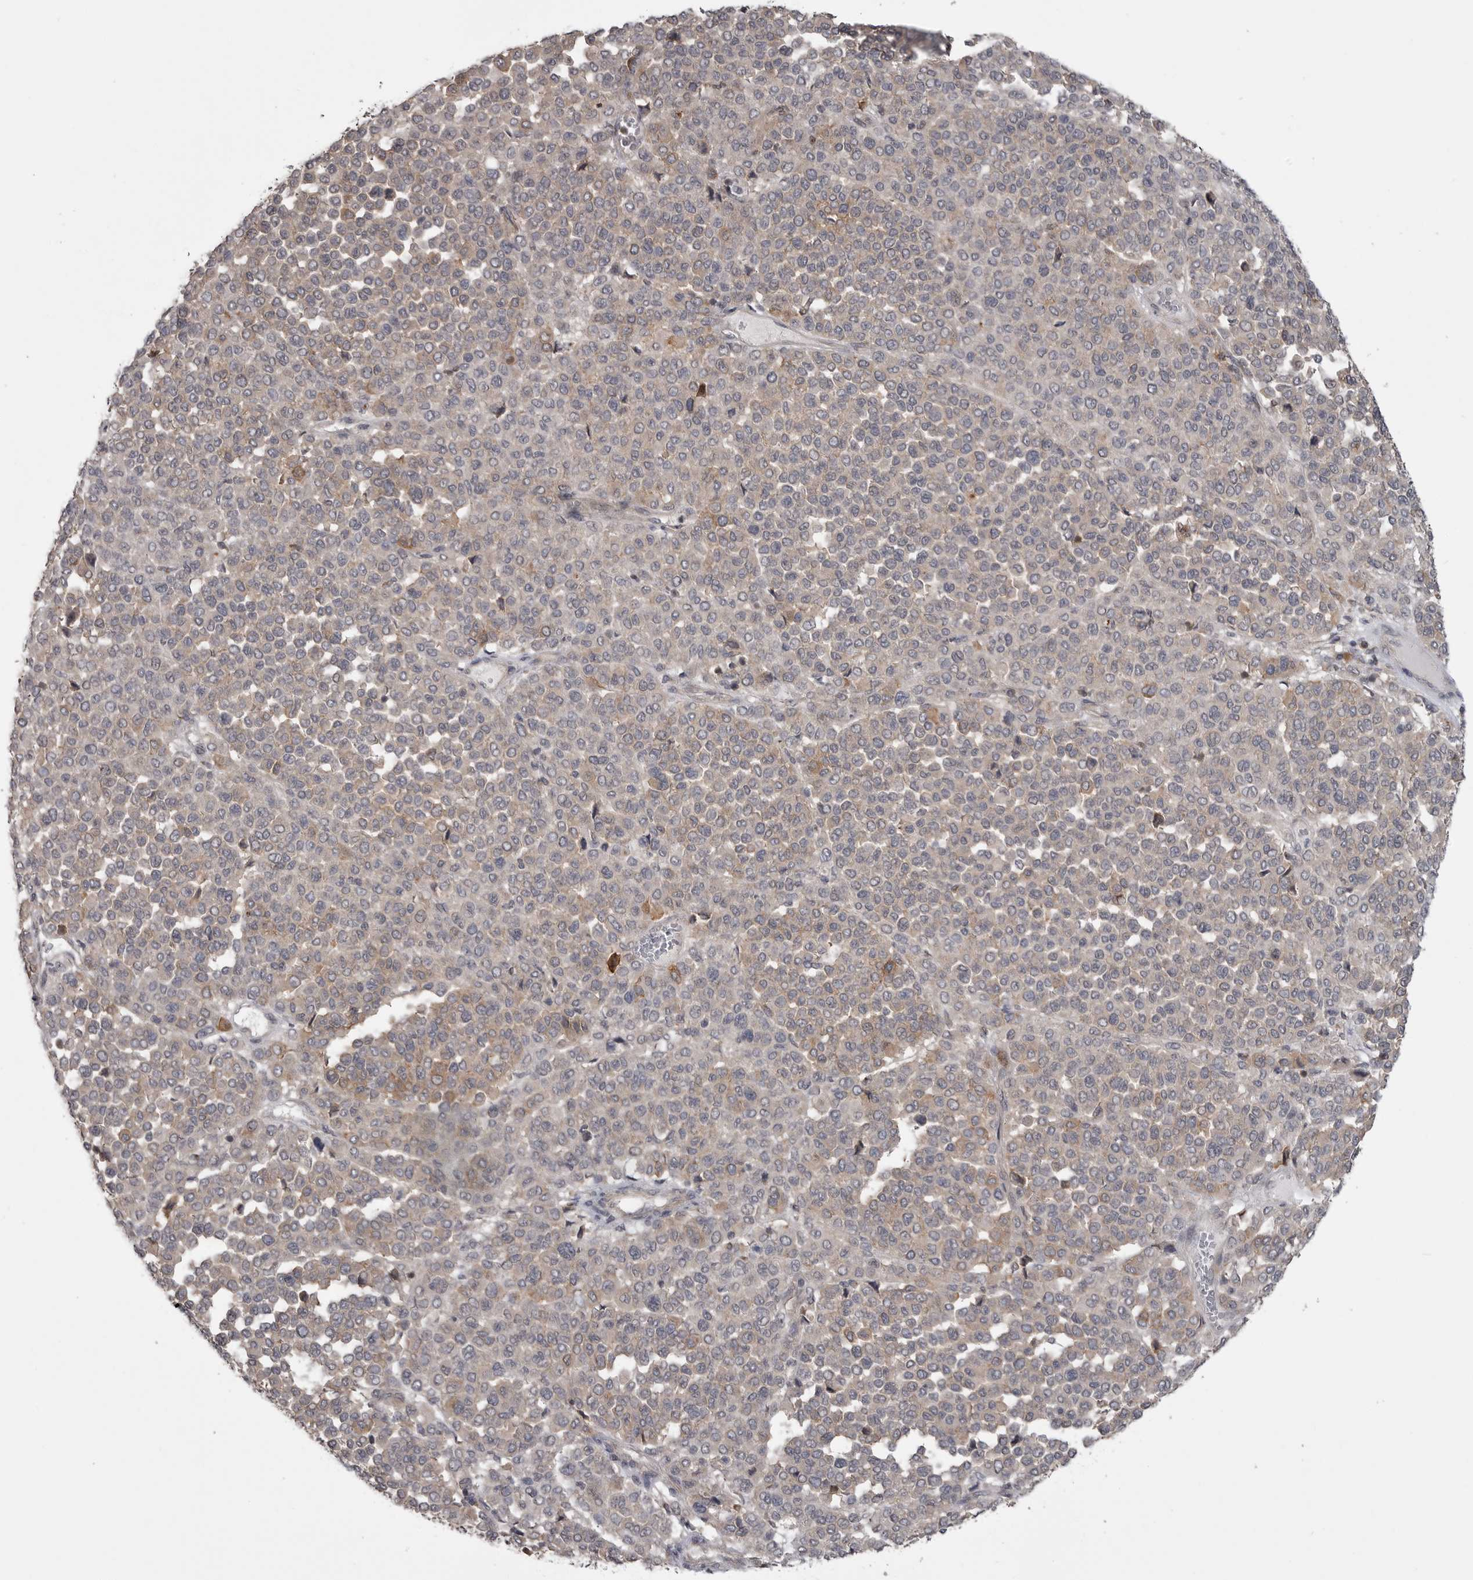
{"staining": {"intensity": "negative", "quantity": "none", "location": "none"}, "tissue": "melanoma", "cell_type": "Tumor cells", "image_type": "cancer", "snomed": [{"axis": "morphology", "description": "Malignant melanoma, Metastatic site"}, {"axis": "topography", "description": "Pancreas"}], "caption": "Immunohistochemistry (IHC) histopathology image of neoplastic tissue: human melanoma stained with DAB shows no significant protein staining in tumor cells.", "gene": "MAPK13", "patient": {"sex": "female", "age": 30}}